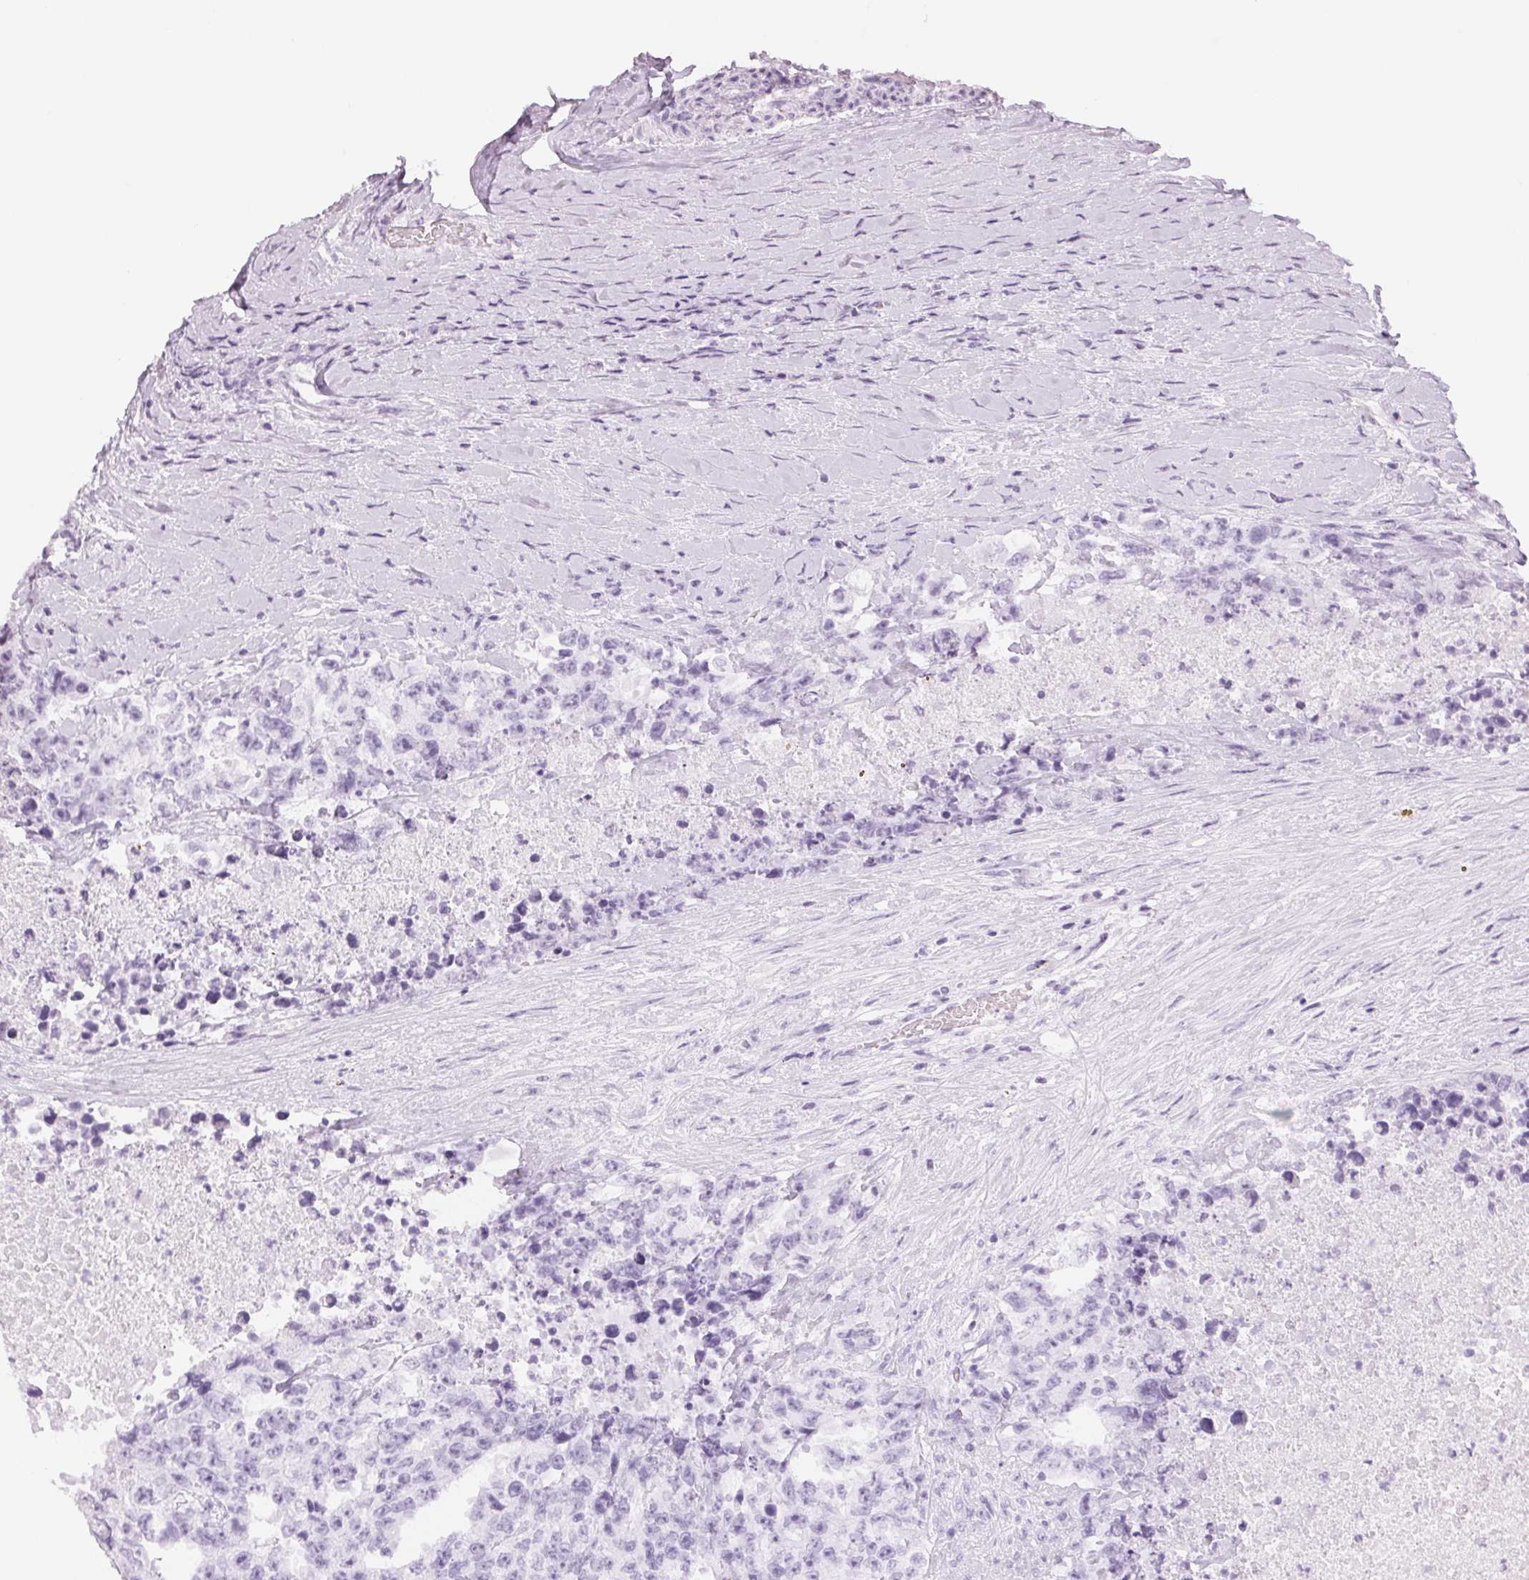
{"staining": {"intensity": "negative", "quantity": "none", "location": "none"}, "tissue": "testis cancer", "cell_type": "Tumor cells", "image_type": "cancer", "snomed": [{"axis": "morphology", "description": "Carcinoma, Embryonal, NOS"}, {"axis": "topography", "description": "Testis"}], "caption": "Micrograph shows no protein staining in tumor cells of embryonal carcinoma (testis) tissue. (Stains: DAB immunohistochemistry (IHC) with hematoxylin counter stain, Microscopy: brightfield microscopy at high magnification).", "gene": "TUB", "patient": {"sex": "male", "age": 24}}